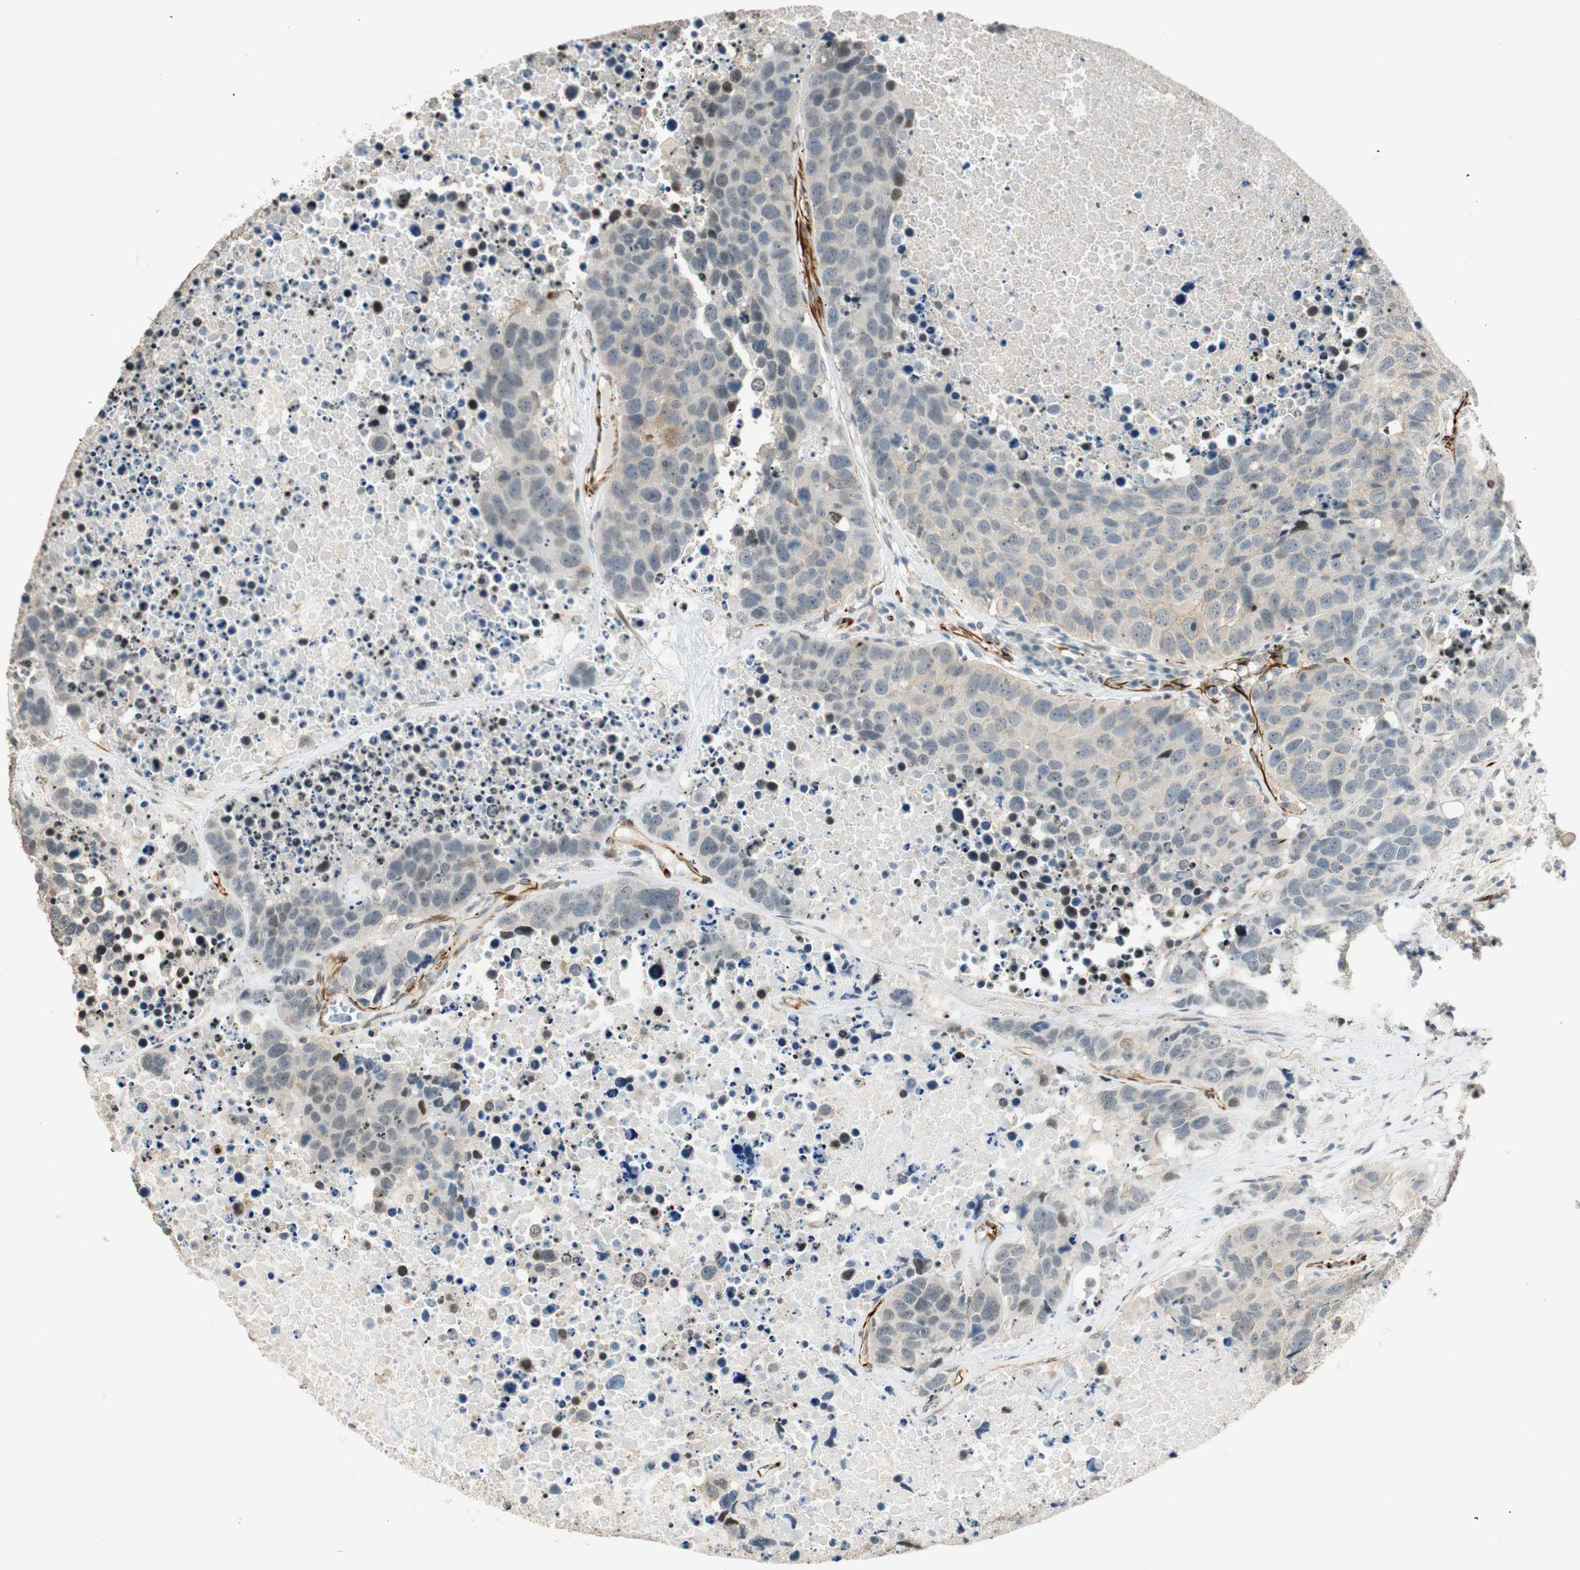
{"staining": {"intensity": "weak", "quantity": "<25%", "location": "cytoplasmic/membranous,nuclear"}, "tissue": "carcinoid", "cell_type": "Tumor cells", "image_type": "cancer", "snomed": [{"axis": "morphology", "description": "Carcinoid, malignant, NOS"}, {"axis": "topography", "description": "Lung"}], "caption": "This histopathology image is of carcinoid (malignant) stained with immunohistochemistry to label a protein in brown with the nuclei are counter-stained blue. There is no expression in tumor cells.", "gene": "NES", "patient": {"sex": "male", "age": 60}}